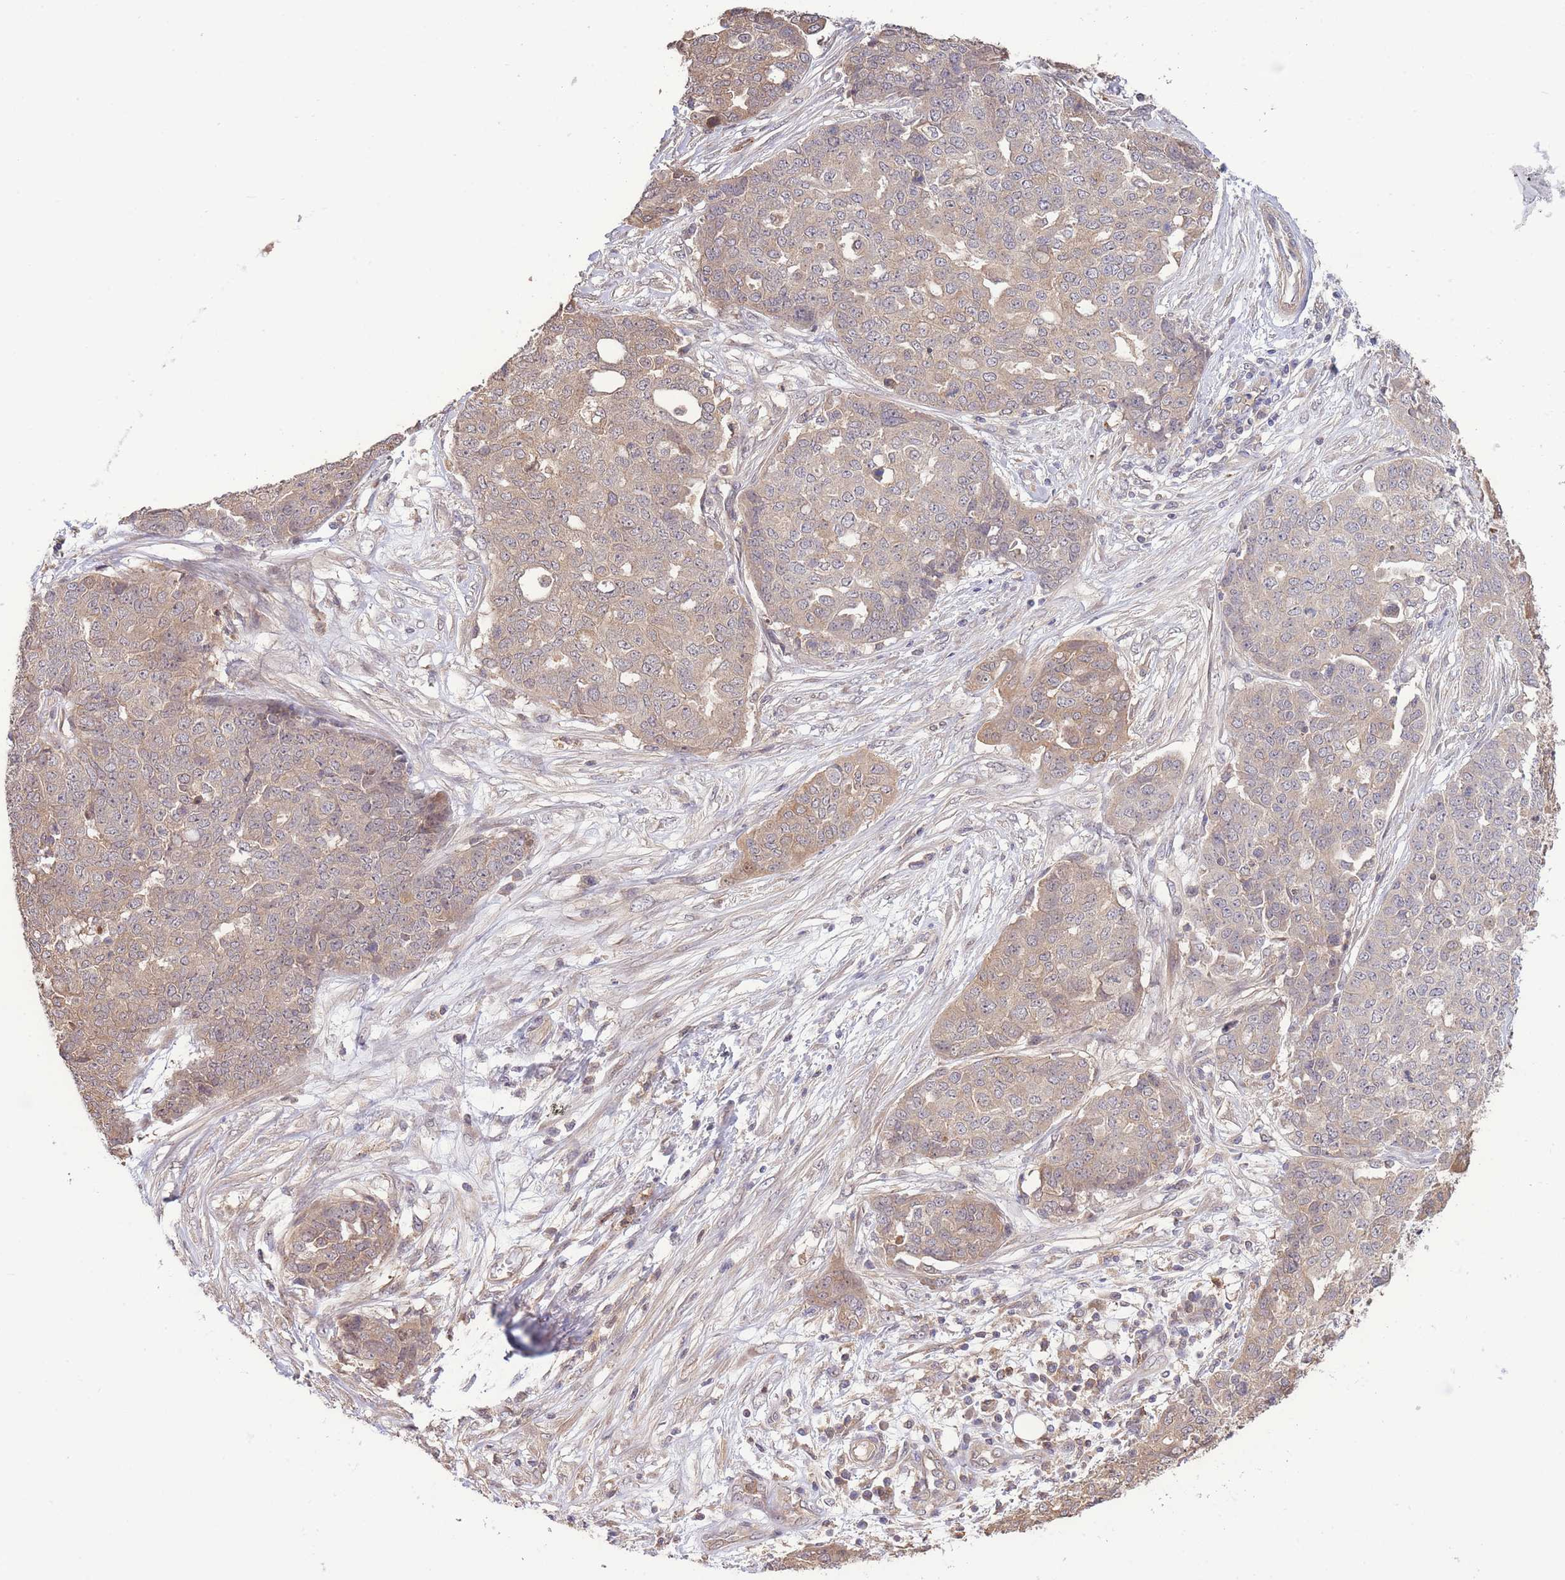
{"staining": {"intensity": "moderate", "quantity": "<25%", "location": "cytoplasmic/membranous"}, "tissue": "ovarian cancer", "cell_type": "Tumor cells", "image_type": "cancer", "snomed": [{"axis": "morphology", "description": "Cystadenocarcinoma, serous, NOS"}, {"axis": "topography", "description": "Soft tissue"}, {"axis": "topography", "description": "Ovary"}], "caption": "Human serous cystadenocarcinoma (ovarian) stained for a protein (brown) demonstrates moderate cytoplasmic/membranous positive expression in approximately <25% of tumor cells.", "gene": "ZNF304", "patient": {"sex": "female", "age": 57}}